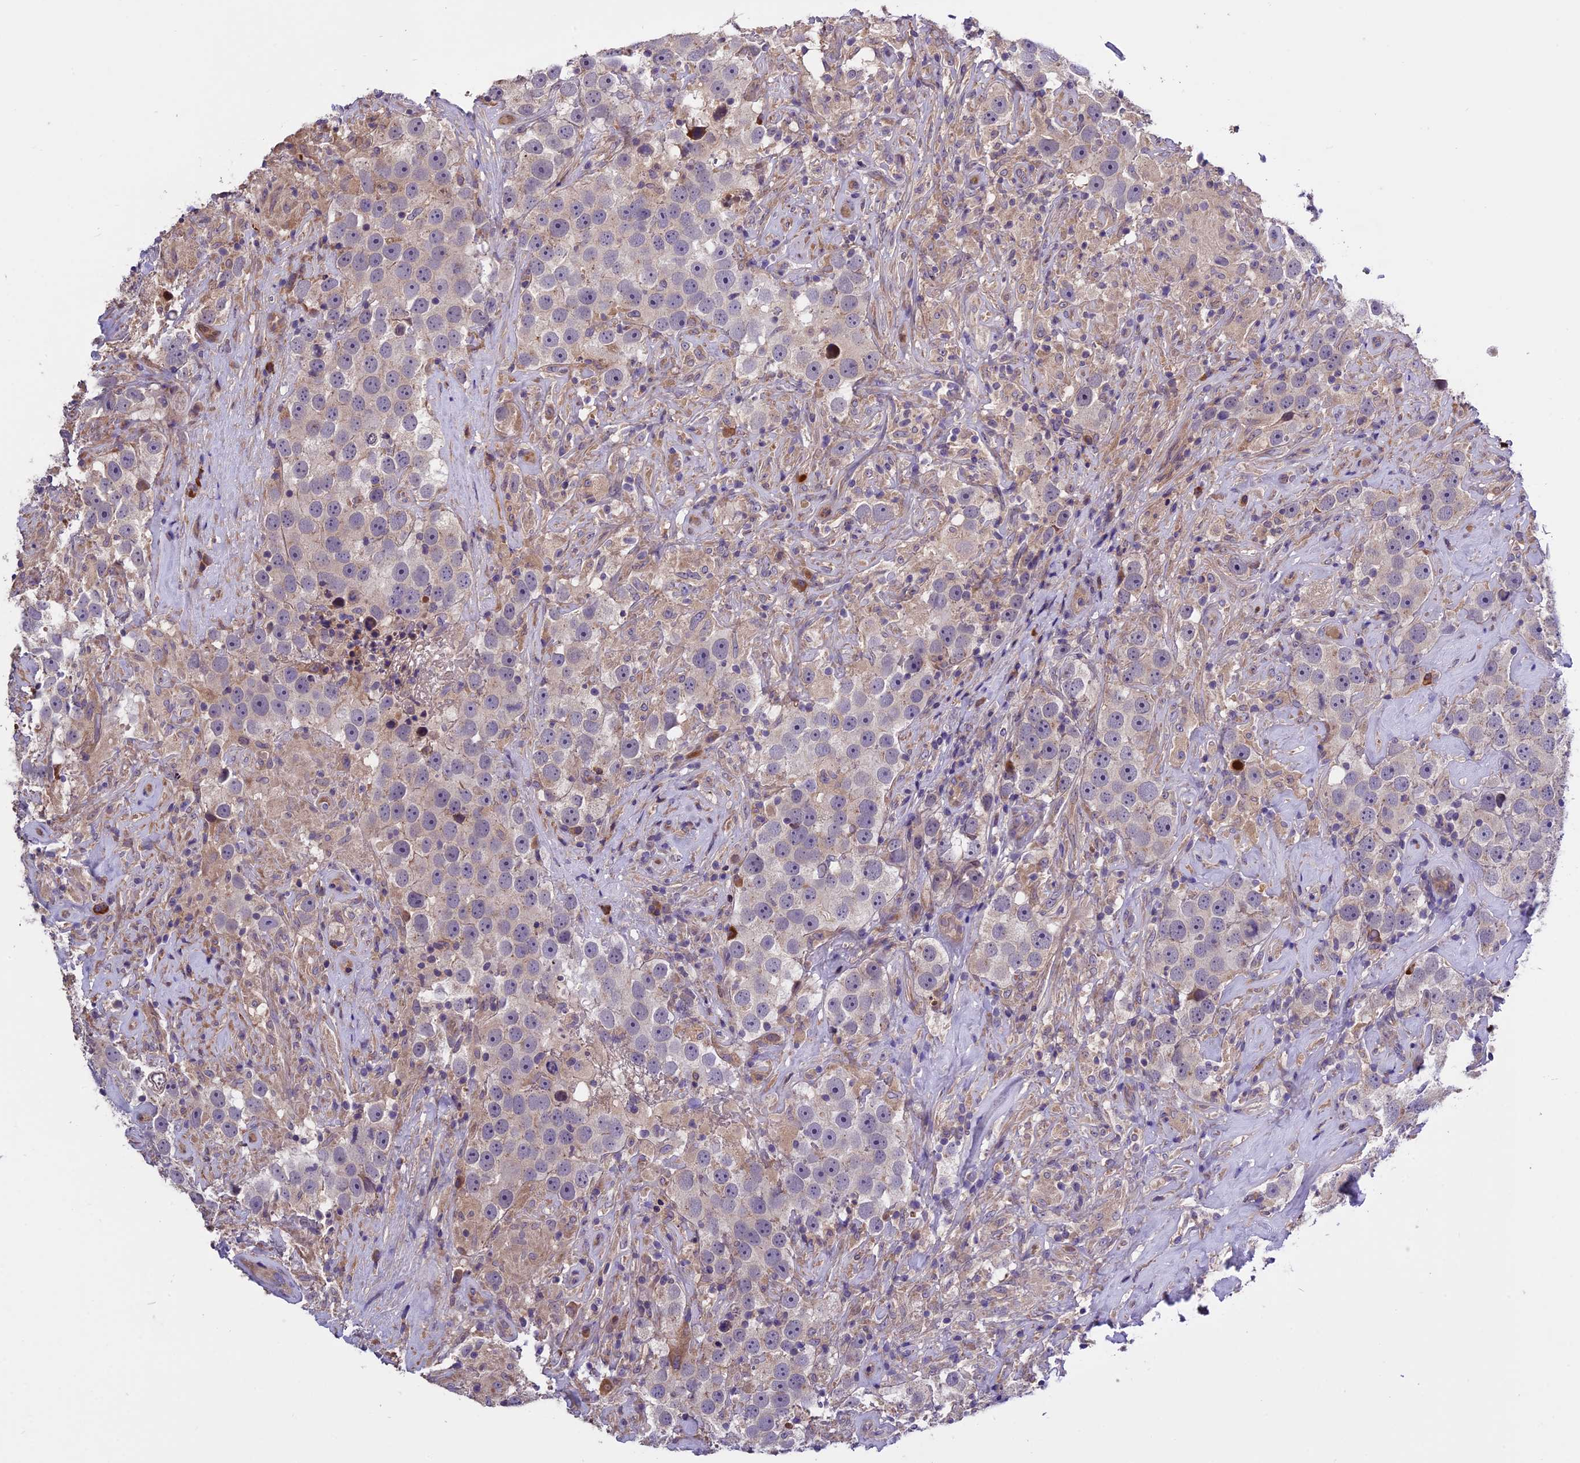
{"staining": {"intensity": "weak", "quantity": "<25%", "location": "cytoplasmic/membranous"}, "tissue": "testis cancer", "cell_type": "Tumor cells", "image_type": "cancer", "snomed": [{"axis": "morphology", "description": "Seminoma, NOS"}, {"axis": "topography", "description": "Testis"}], "caption": "Tumor cells show no significant expression in seminoma (testis). (DAB (3,3'-diaminobenzidine) immunohistochemistry with hematoxylin counter stain).", "gene": "ABCC10", "patient": {"sex": "male", "age": 49}}